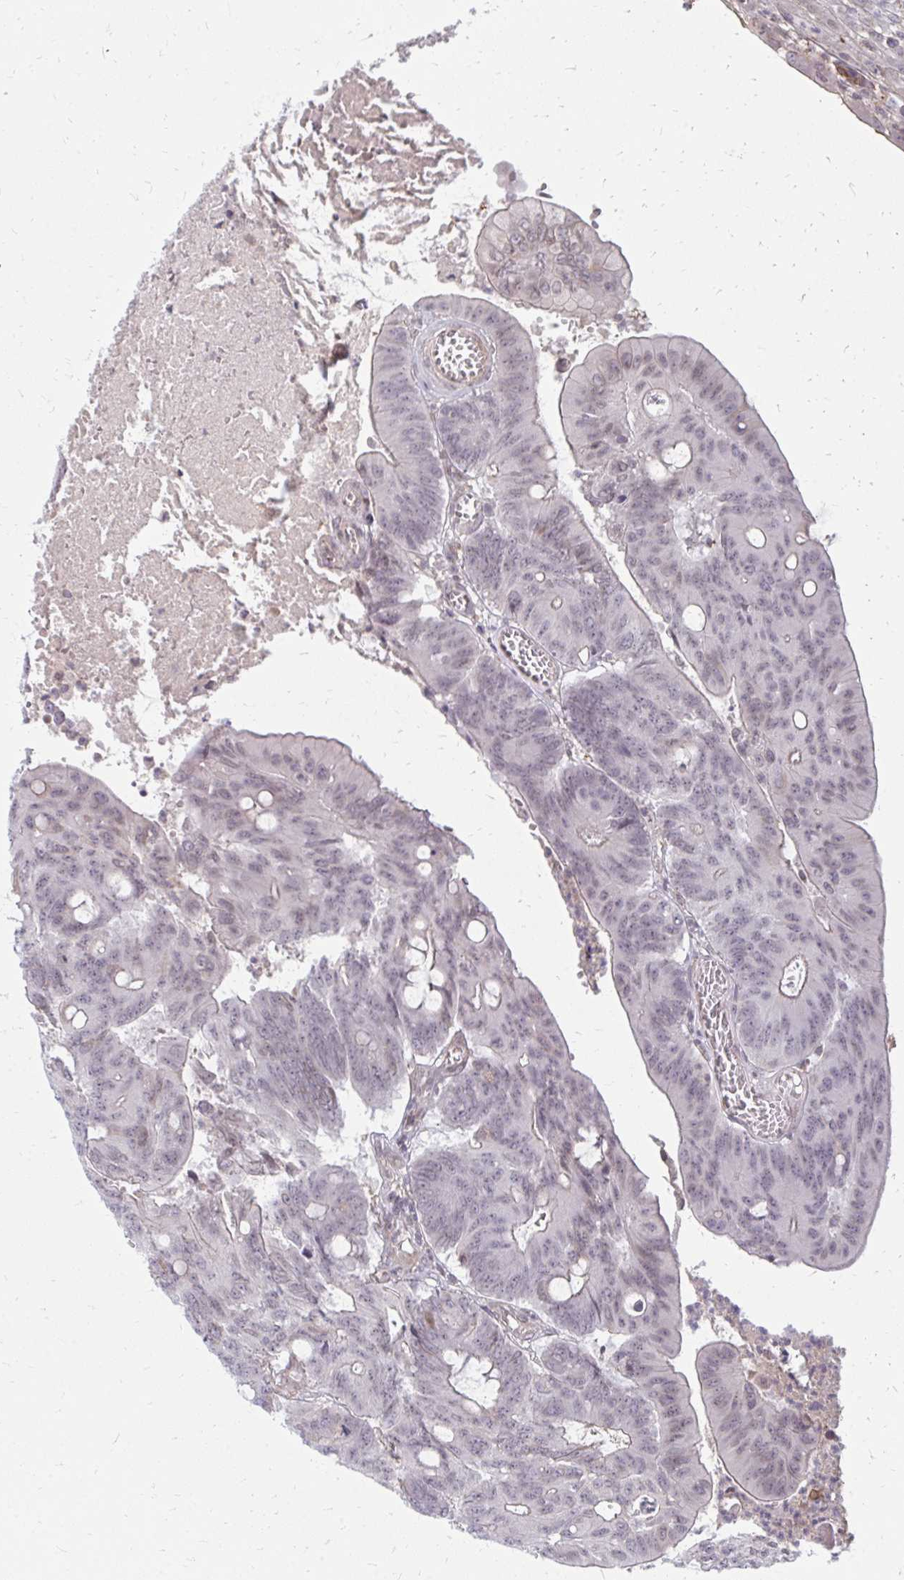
{"staining": {"intensity": "weak", "quantity": "<25%", "location": "nuclear"}, "tissue": "colorectal cancer", "cell_type": "Tumor cells", "image_type": "cancer", "snomed": [{"axis": "morphology", "description": "Adenocarcinoma, NOS"}, {"axis": "topography", "description": "Colon"}], "caption": "Image shows no significant protein positivity in tumor cells of colorectal adenocarcinoma. (IHC, brightfield microscopy, high magnification).", "gene": "GPC5", "patient": {"sex": "male", "age": 65}}